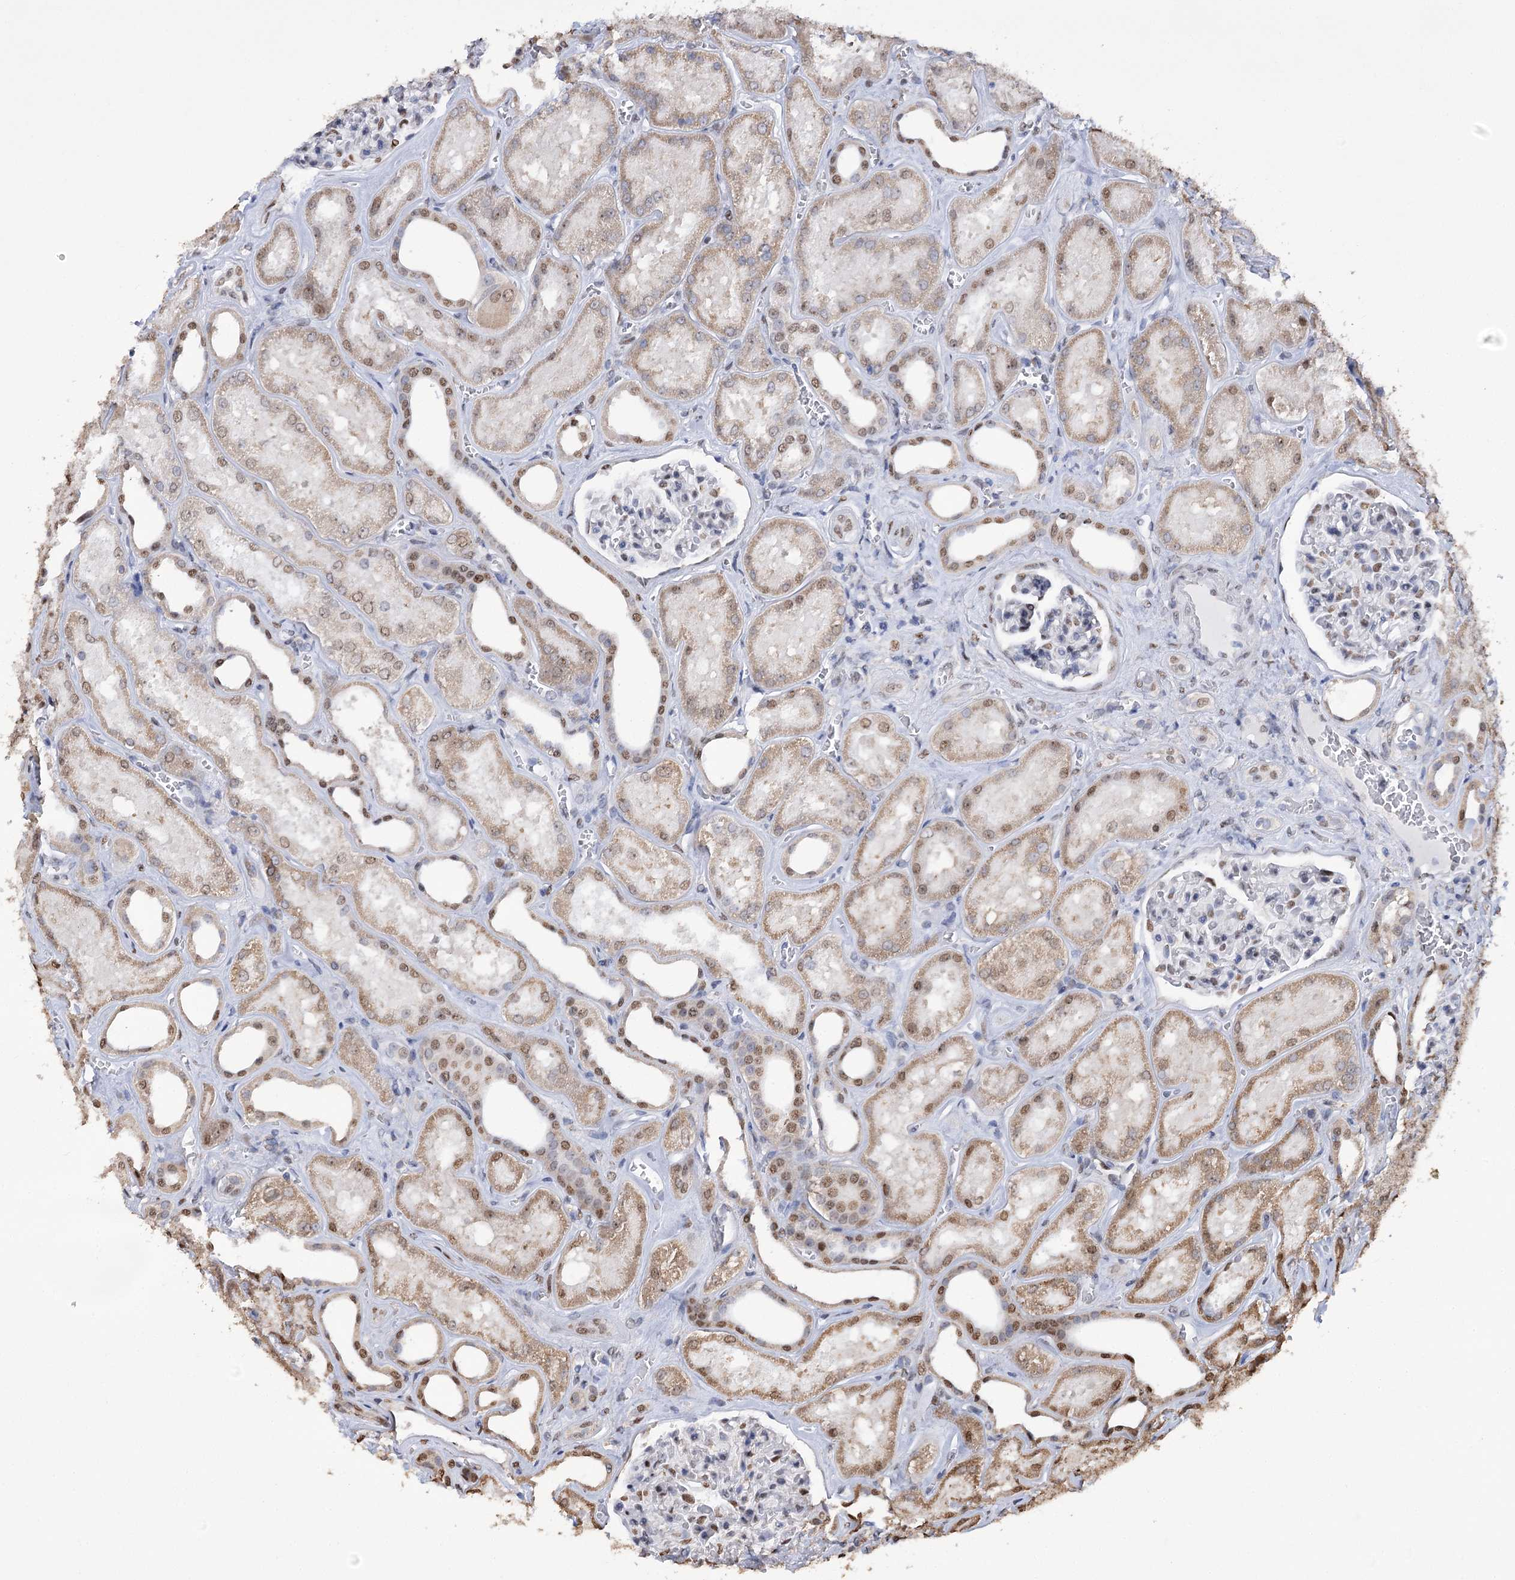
{"staining": {"intensity": "moderate", "quantity": "<25%", "location": "nuclear"}, "tissue": "kidney", "cell_type": "Cells in glomeruli", "image_type": "normal", "snomed": [{"axis": "morphology", "description": "Normal tissue, NOS"}, {"axis": "morphology", "description": "Adenocarcinoma, NOS"}, {"axis": "topography", "description": "Kidney"}], "caption": "Protein staining demonstrates moderate nuclear staining in approximately <25% of cells in glomeruli in normal kidney.", "gene": "NFU1", "patient": {"sex": "female", "age": 68}}